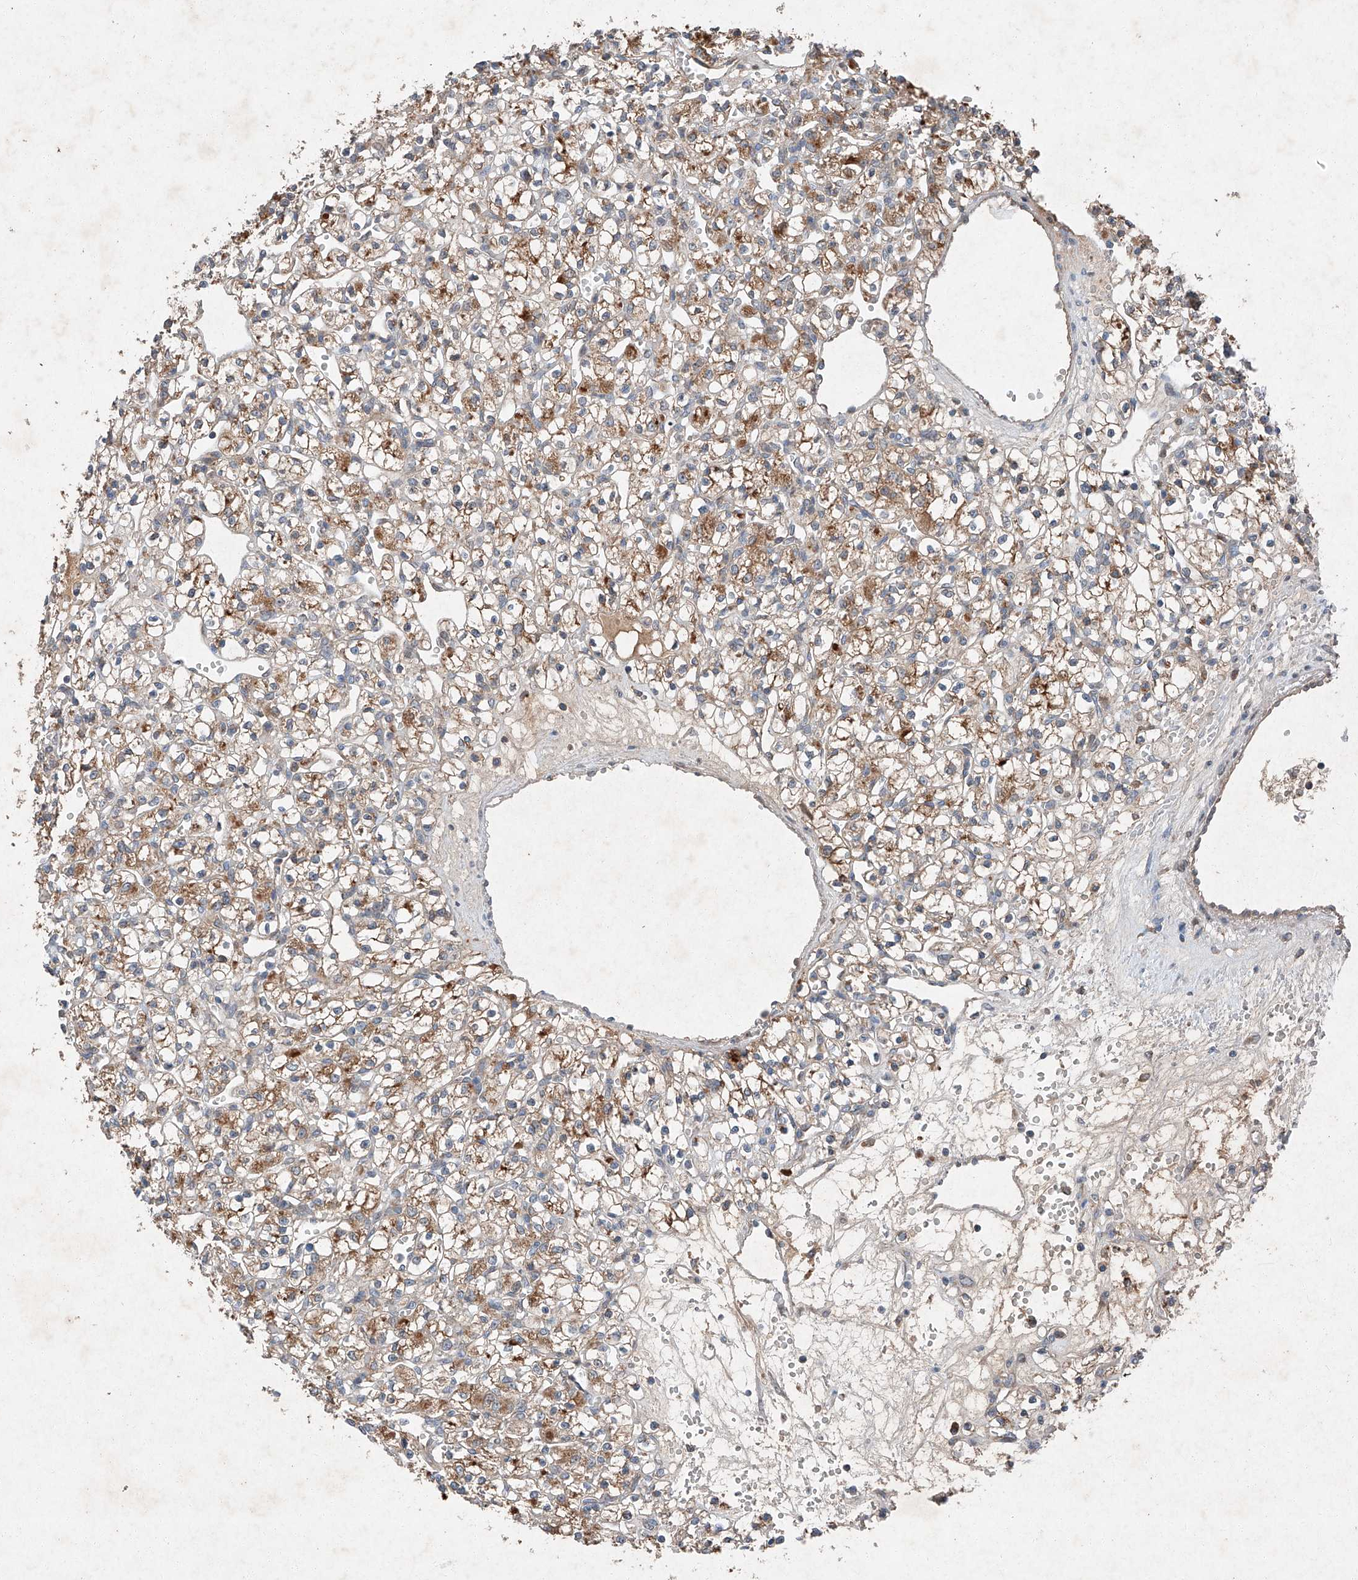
{"staining": {"intensity": "moderate", "quantity": "25%-75%", "location": "cytoplasmic/membranous"}, "tissue": "renal cancer", "cell_type": "Tumor cells", "image_type": "cancer", "snomed": [{"axis": "morphology", "description": "Adenocarcinoma, NOS"}, {"axis": "topography", "description": "Kidney"}], "caption": "Approximately 25%-75% of tumor cells in human renal cancer demonstrate moderate cytoplasmic/membranous protein expression as visualized by brown immunohistochemical staining.", "gene": "RUSC1", "patient": {"sex": "female", "age": 59}}